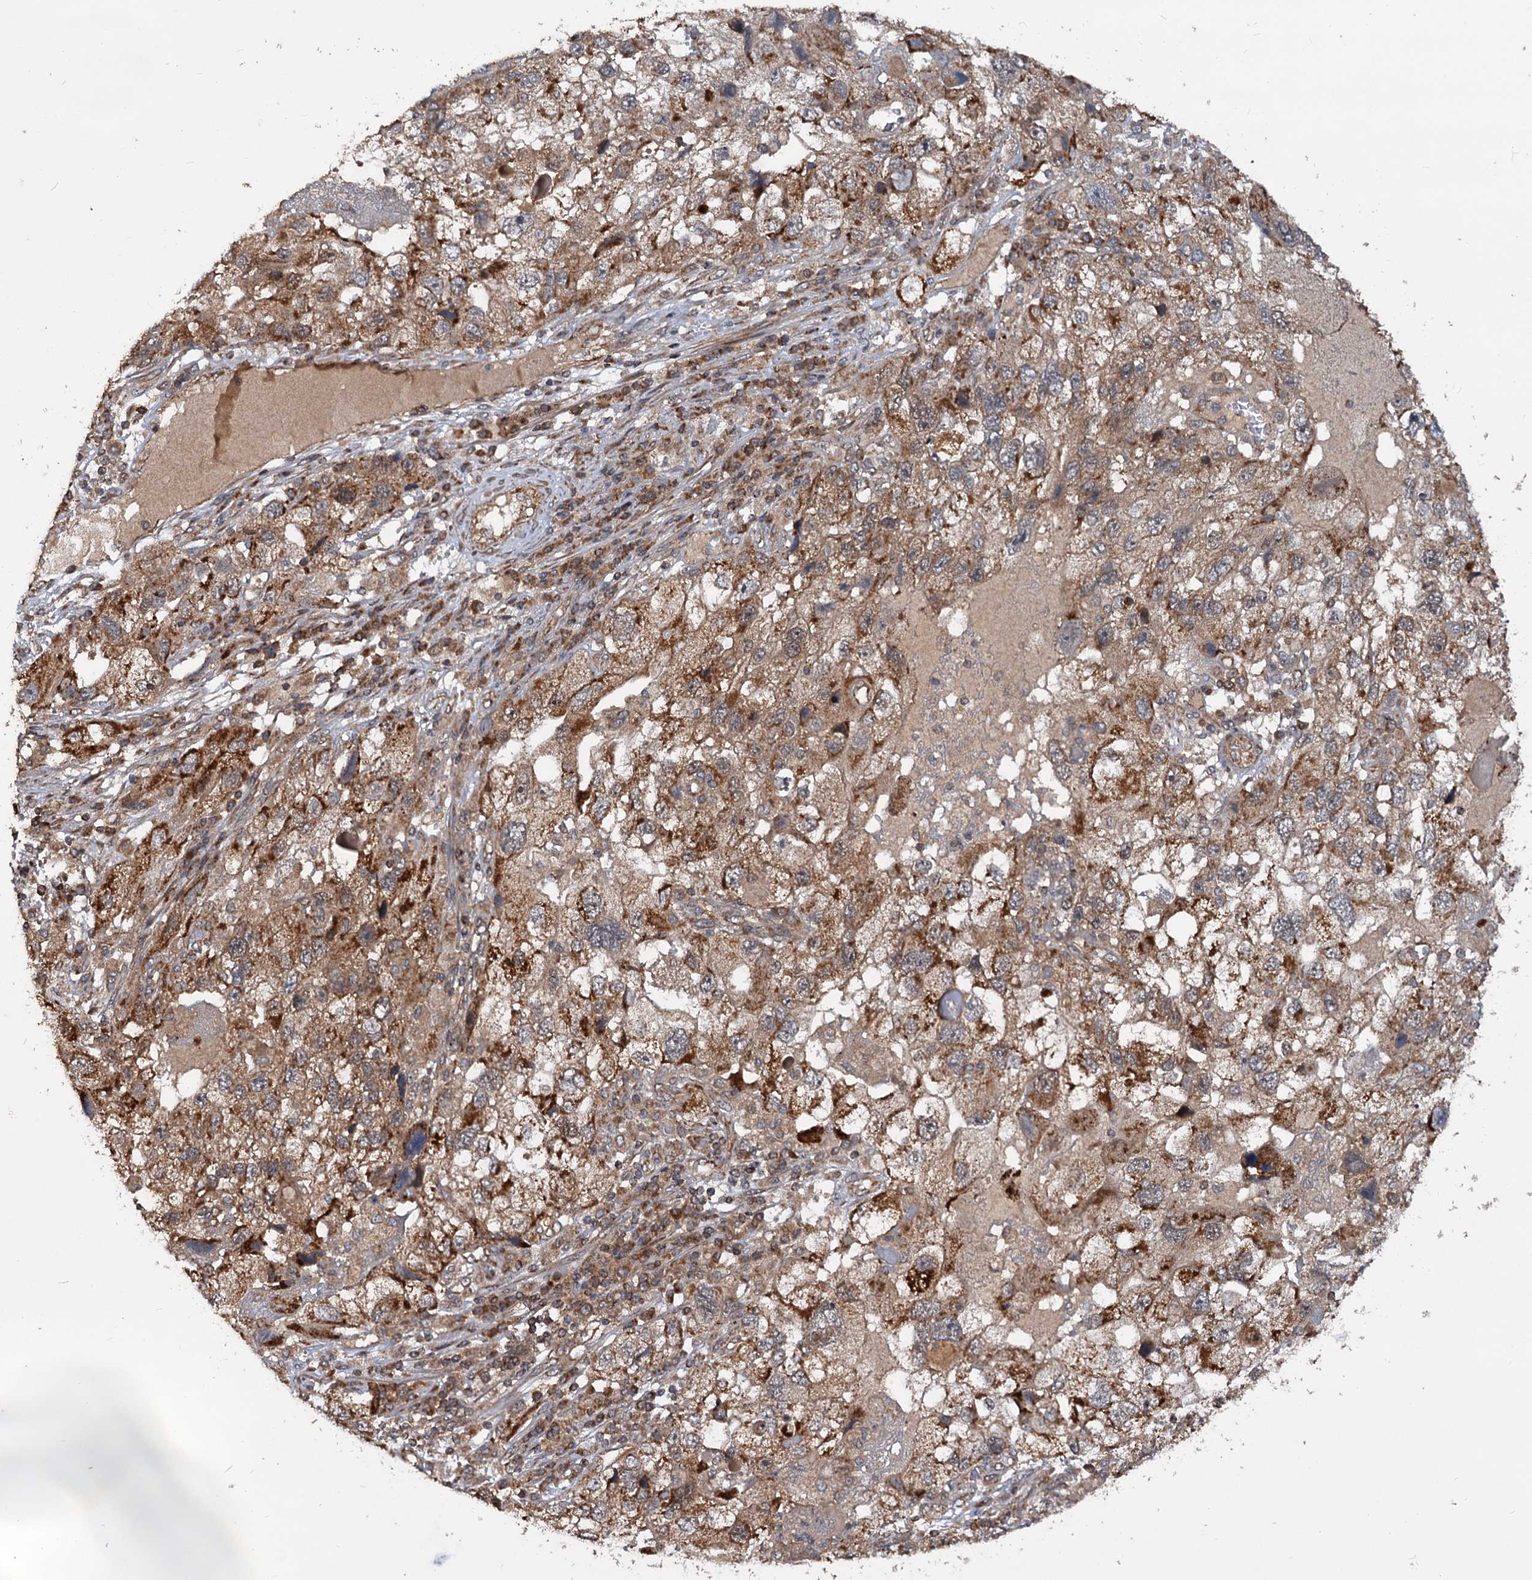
{"staining": {"intensity": "moderate", "quantity": ">75%", "location": "cytoplasmic/membranous"}, "tissue": "endometrial cancer", "cell_type": "Tumor cells", "image_type": "cancer", "snomed": [{"axis": "morphology", "description": "Adenocarcinoma, NOS"}, {"axis": "topography", "description": "Endometrium"}], "caption": "This histopathology image reveals immunohistochemistry staining of endometrial adenocarcinoma, with medium moderate cytoplasmic/membranous positivity in approximately >75% of tumor cells.", "gene": "CEP76", "patient": {"sex": "female", "age": 49}}